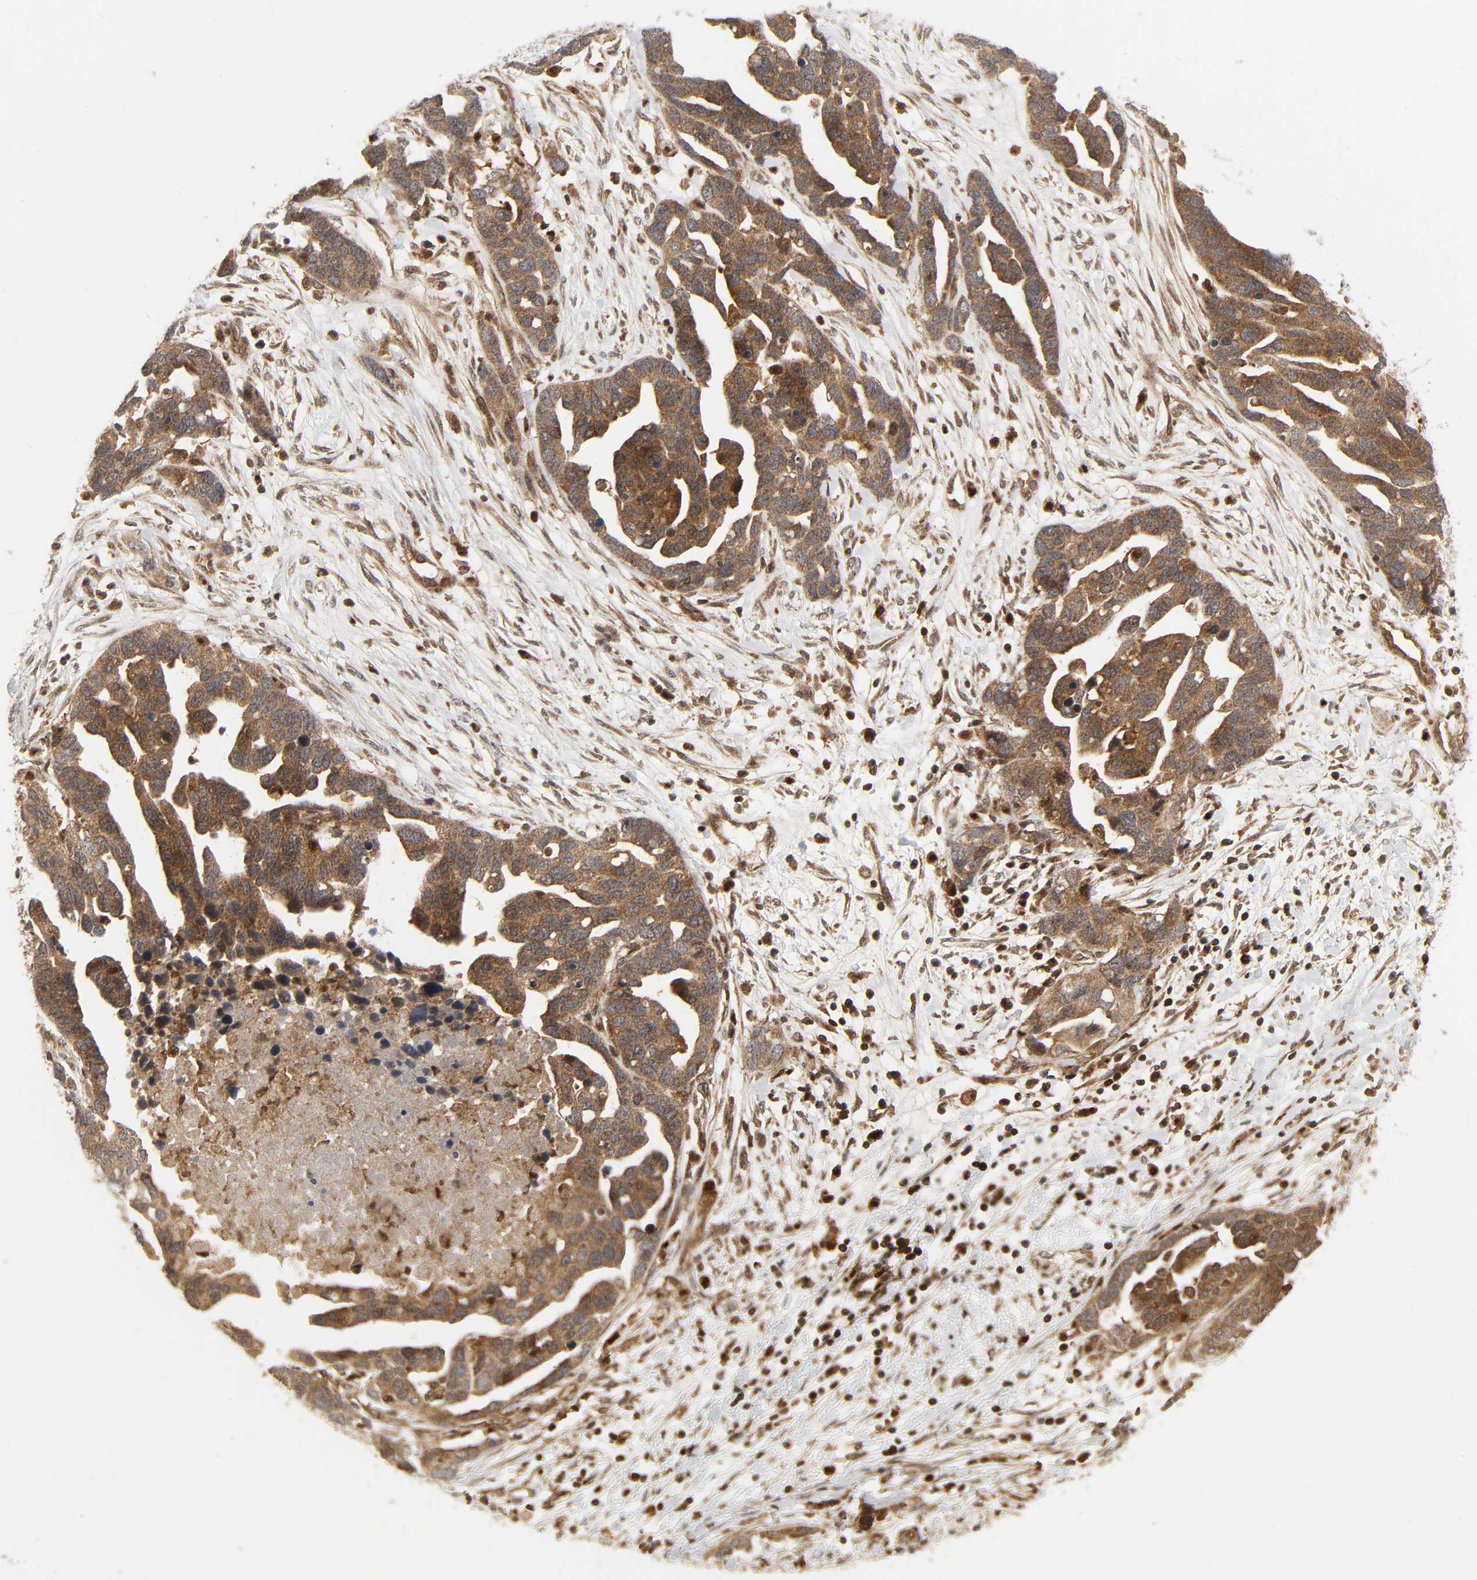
{"staining": {"intensity": "moderate", "quantity": ">75%", "location": "cytoplasmic/membranous"}, "tissue": "ovarian cancer", "cell_type": "Tumor cells", "image_type": "cancer", "snomed": [{"axis": "morphology", "description": "Cystadenocarcinoma, serous, NOS"}, {"axis": "topography", "description": "Ovary"}], "caption": "Protein staining by immunohistochemistry (IHC) reveals moderate cytoplasmic/membranous positivity in approximately >75% of tumor cells in ovarian cancer.", "gene": "CHUK", "patient": {"sex": "female", "age": 54}}